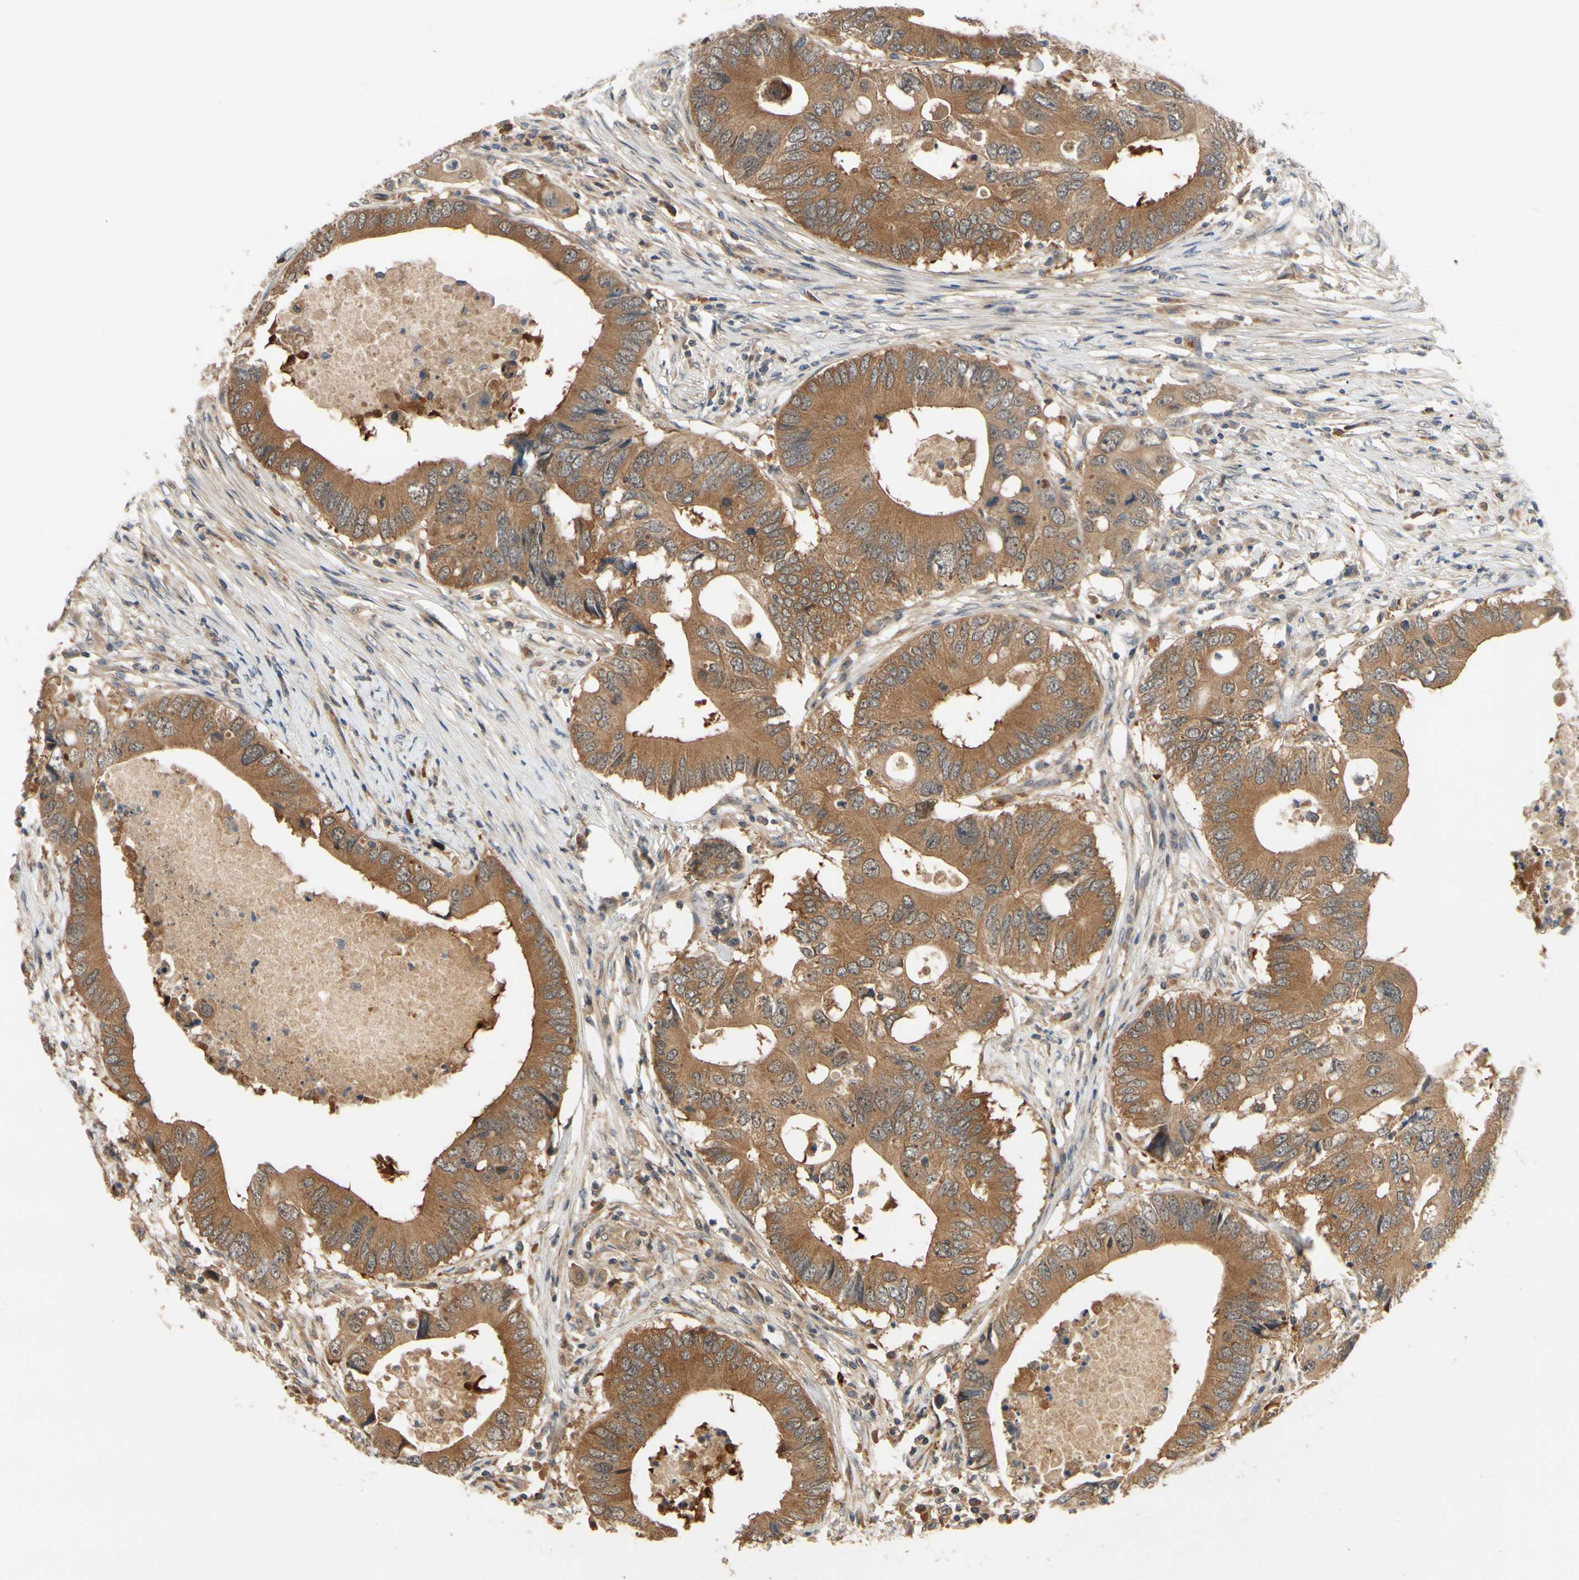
{"staining": {"intensity": "moderate", "quantity": ">75%", "location": "cytoplasmic/membranous"}, "tissue": "colorectal cancer", "cell_type": "Tumor cells", "image_type": "cancer", "snomed": [{"axis": "morphology", "description": "Adenocarcinoma, NOS"}, {"axis": "topography", "description": "Colon"}], "caption": "Colorectal adenocarcinoma stained with a brown dye shows moderate cytoplasmic/membranous positive expression in approximately >75% of tumor cells.", "gene": "TDRP", "patient": {"sex": "male", "age": 71}}